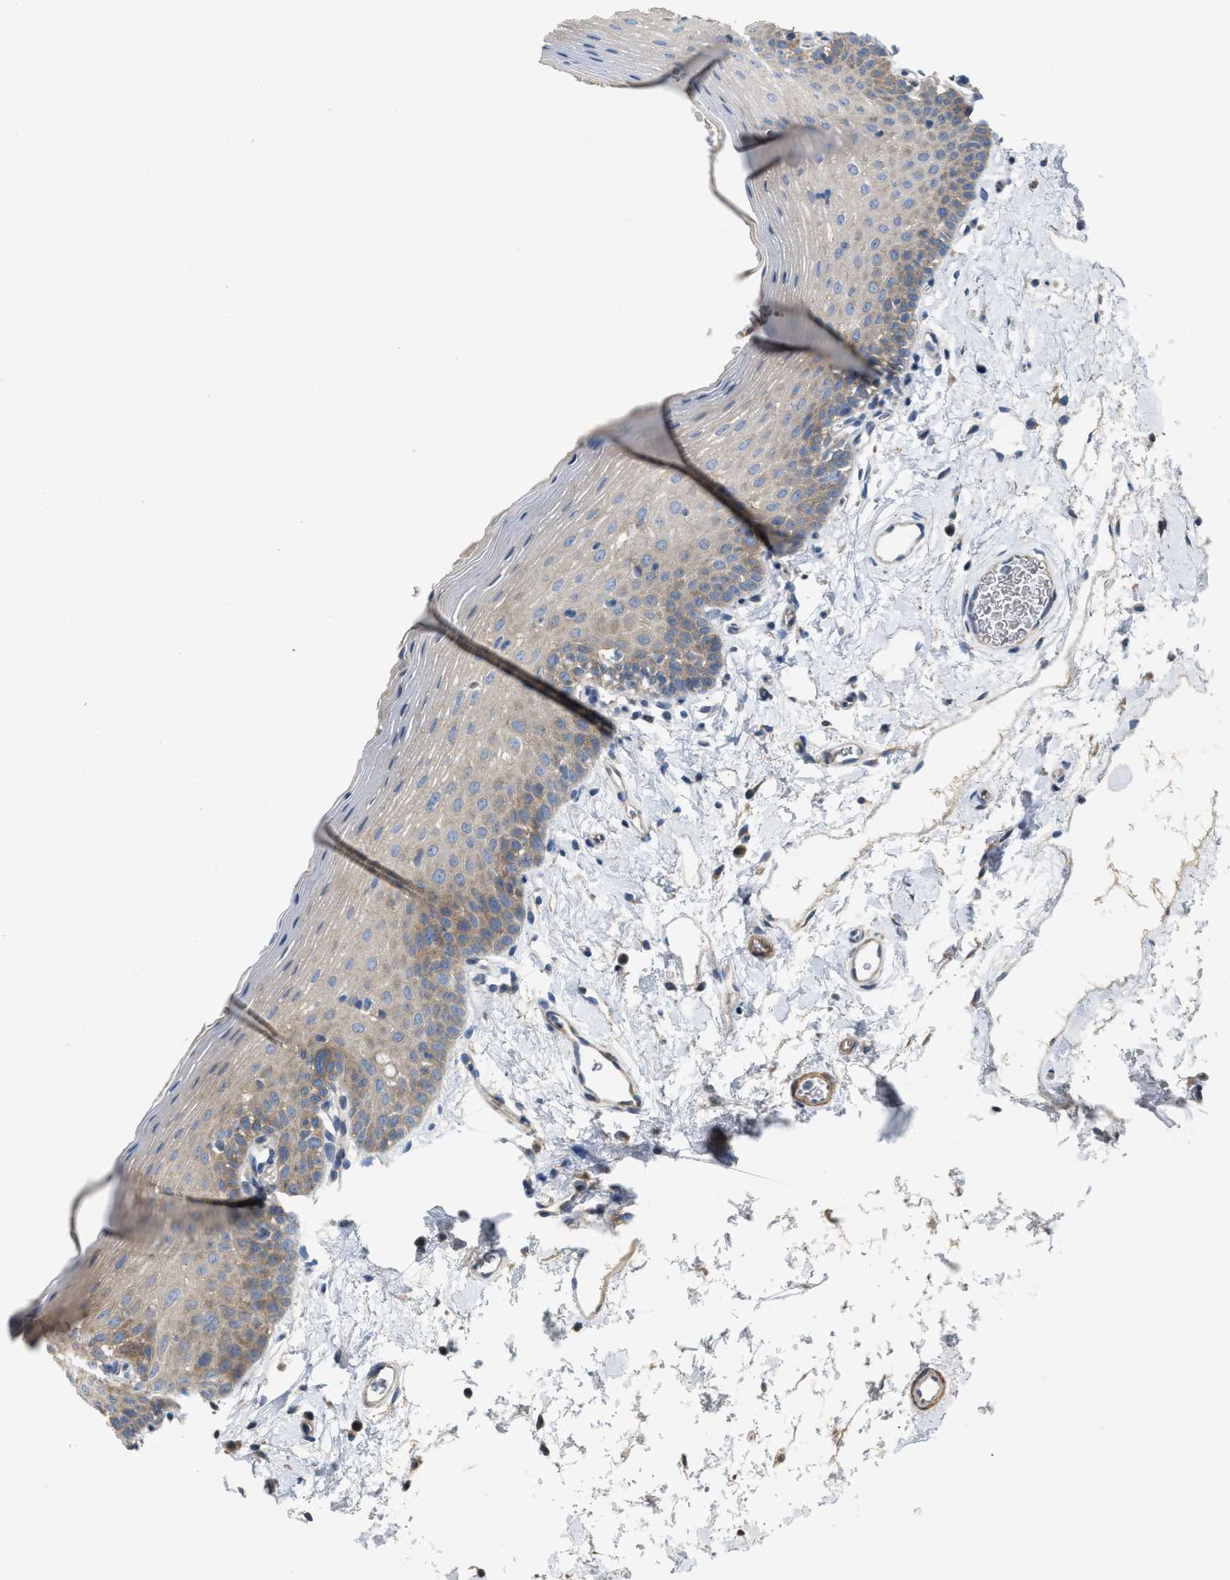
{"staining": {"intensity": "moderate", "quantity": ">75%", "location": "cytoplasmic/membranous"}, "tissue": "oral mucosa", "cell_type": "Squamous epithelial cells", "image_type": "normal", "snomed": [{"axis": "morphology", "description": "Normal tissue, NOS"}, {"axis": "topography", "description": "Oral tissue"}], "caption": "Oral mucosa stained with a brown dye reveals moderate cytoplasmic/membranous positive staining in approximately >75% of squamous epithelial cells.", "gene": "DHX58", "patient": {"sex": "male", "age": 66}}